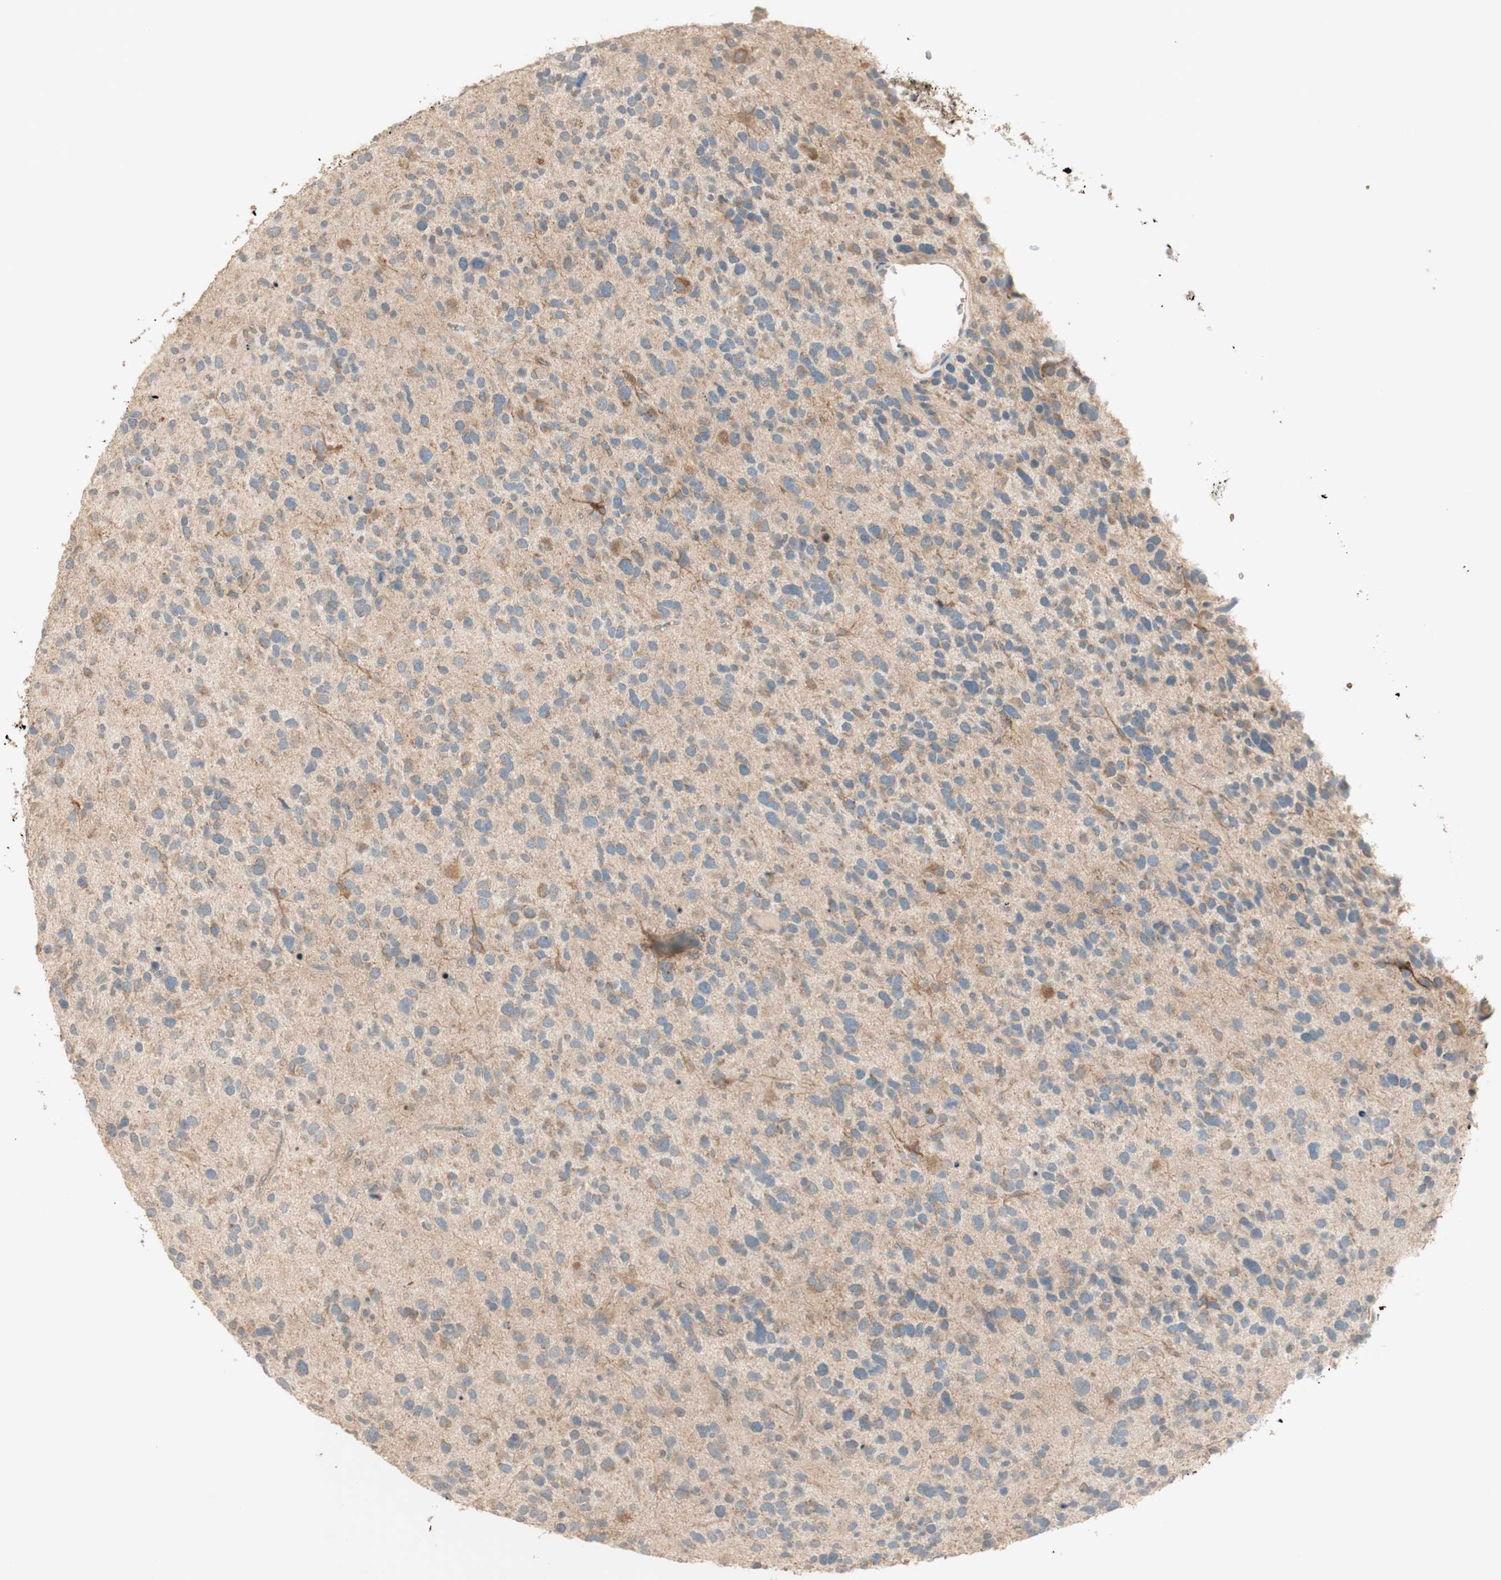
{"staining": {"intensity": "weak", "quantity": ">75%", "location": "cytoplasmic/membranous"}, "tissue": "glioma", "cell_type": "Tumor cells", "image_type": "cancer", "snomed": [{"axis": "morphology", "description": "Glioma, malignant, High grade"}, {"axis": "topography", "description": "Brain"}], "caption": "Immunohistochemical staining of glioma displays low levels of weak cytoplasmic/membranous protein expression in about >75% of tumor cells. The staining is performed using DAB brown chromogen to label protein expression. The nuclei are counter-stained blue using hematoxylin.", "gene": "CLCN2", "patient": {"sex": "female", "age": 58}}